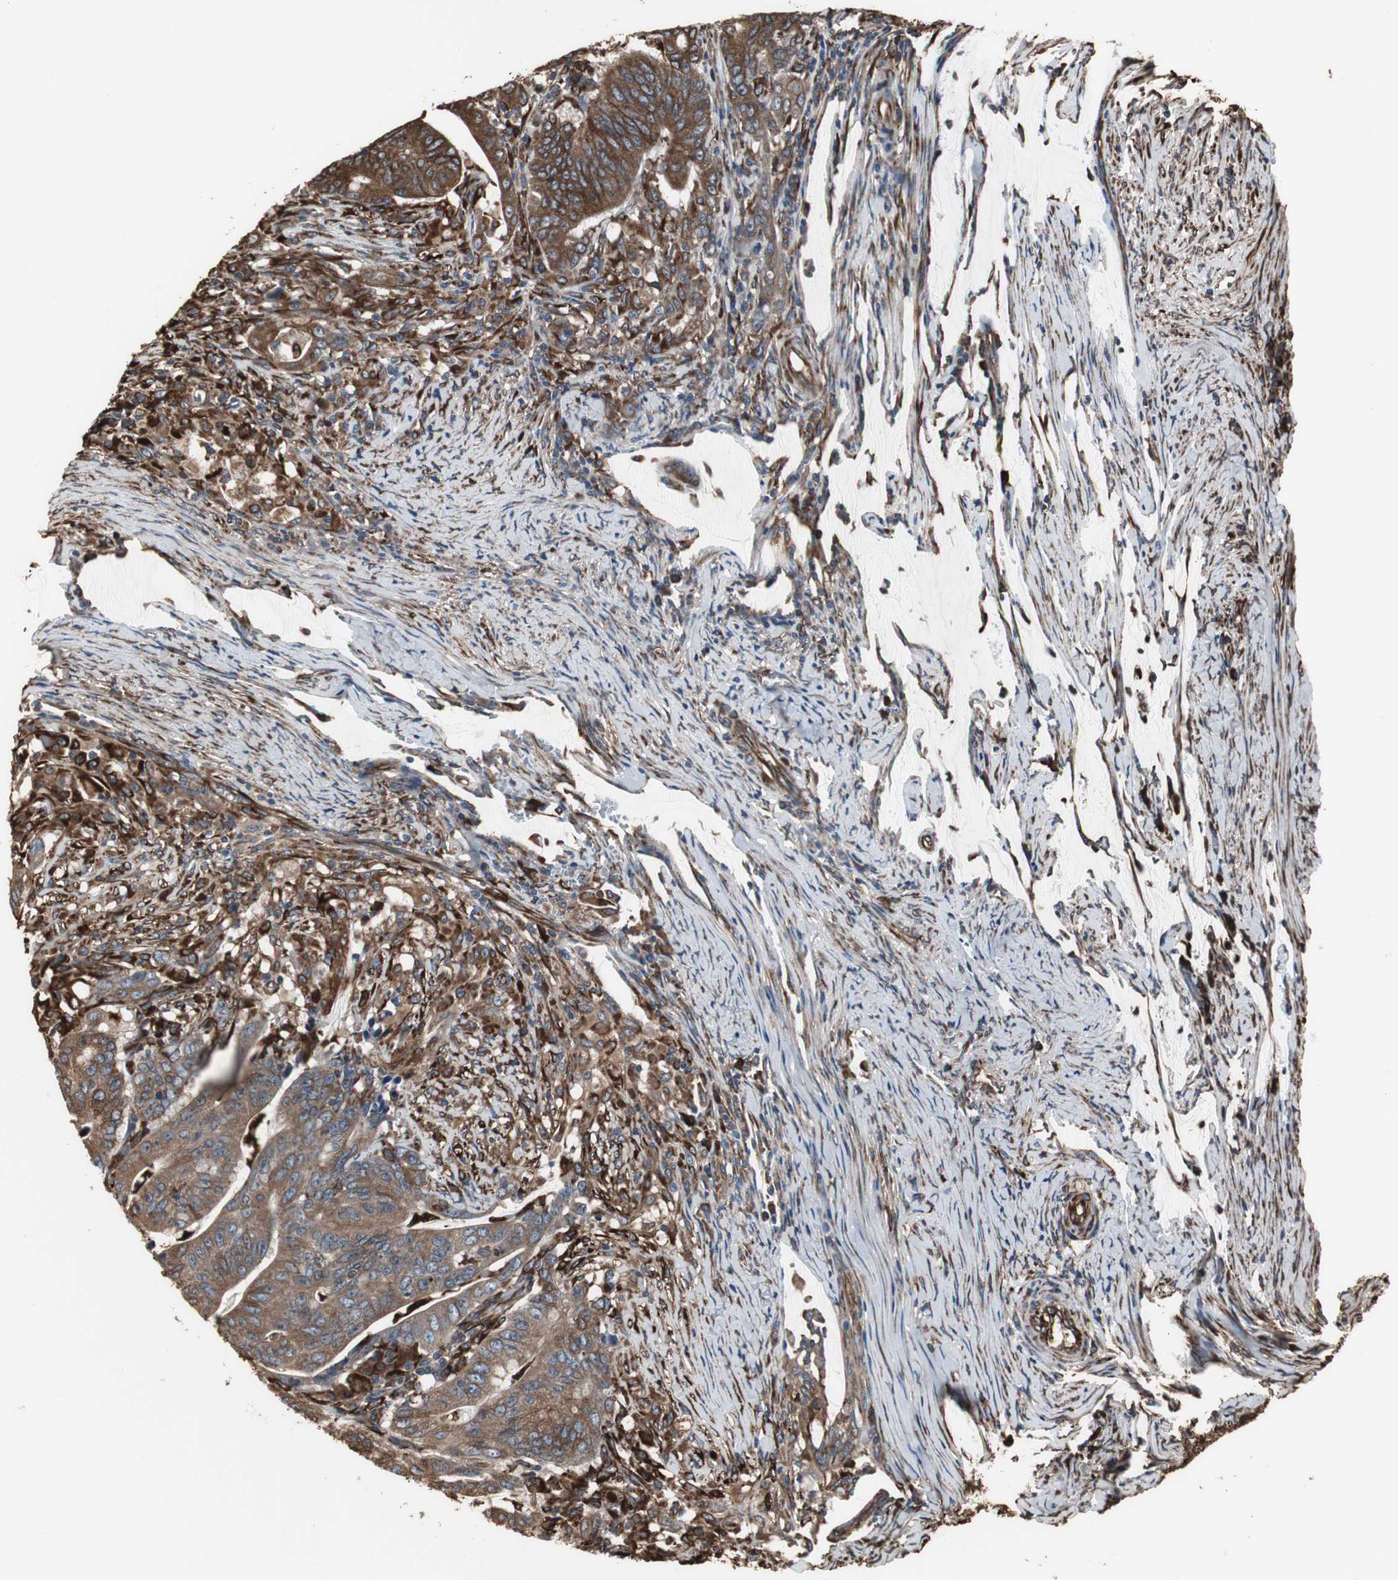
{"staining": {"intensity": "moderate", "quantity": ">75%", "location": "cytoplasmic/membranous"}, "tissue": "colorectal cancer", "cell_type": "Tumor cells", "image_type": "cancer", "snomed": [{"axis": "morphology", "description": "Adenocarcinoma, NOS"}, {"axis": "topography", "description": "Colon"}], "caption": "The immunohistochemical stain highlights moderate cytoplasmic/membranous expression in tumor cells of colorectal cancer (adenocarcinoma) tissue.", "gene": "CALU", "patient": {"sex": "male", "age": 45}}